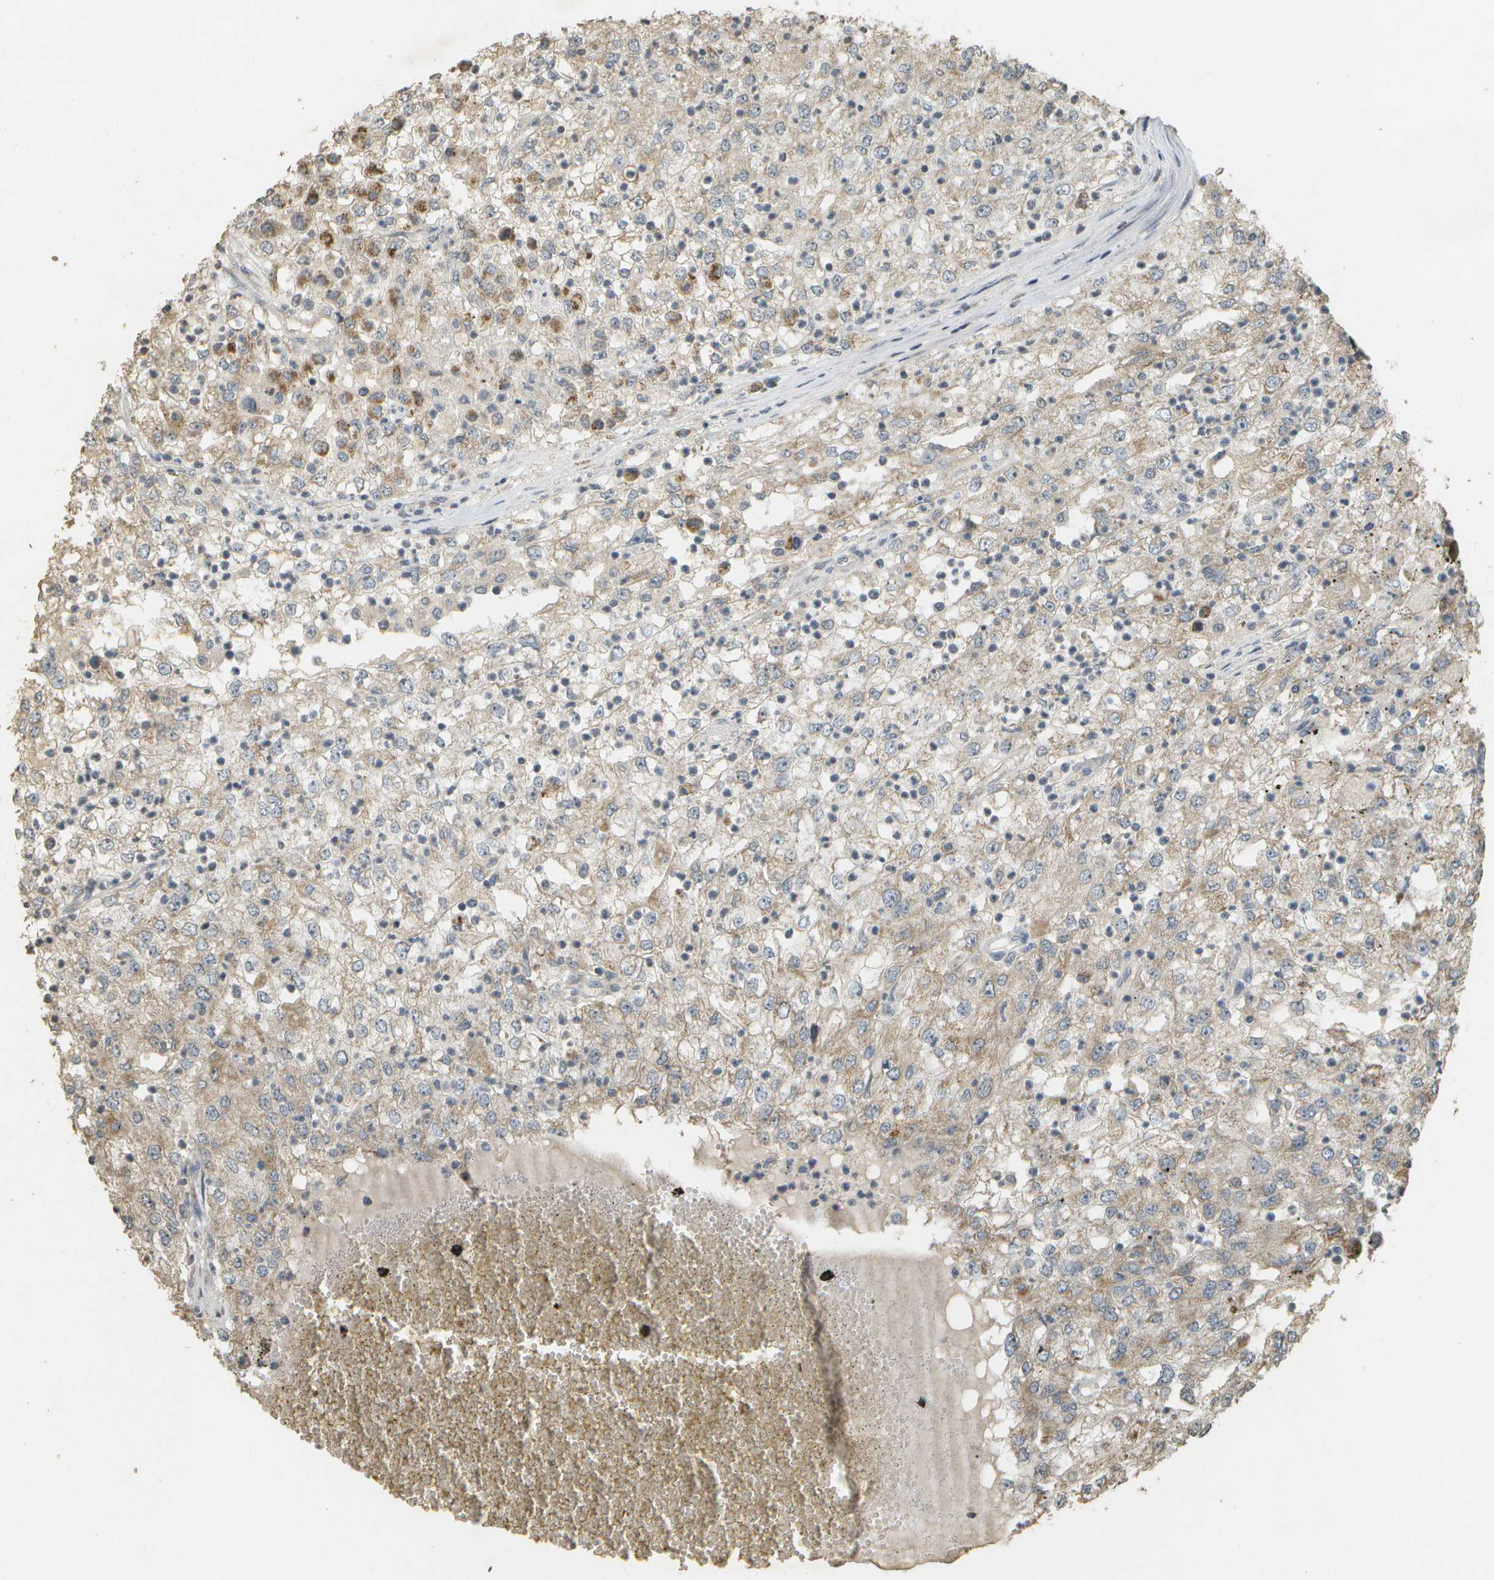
{"staining": {"intensity": "weak", "quantity": ">75%", "location": "cytoplasmic/membranous"}, "tissue": "renal cancer", "cell_type": "Tumor cells", "image_type": "cancer", "snomed": [{"axis": "morphology", "description": "Adenocarcinoma, NOS"}, {"axis": "topography", "description": "Kidney"}], "caption": "Tumor cells display low levels of weak cytoplasmic/membranous expression in approximately >75% of cells in human renal cancer.", "gene": "RAB21", "patient": {"sex": "female", "age": 54}}